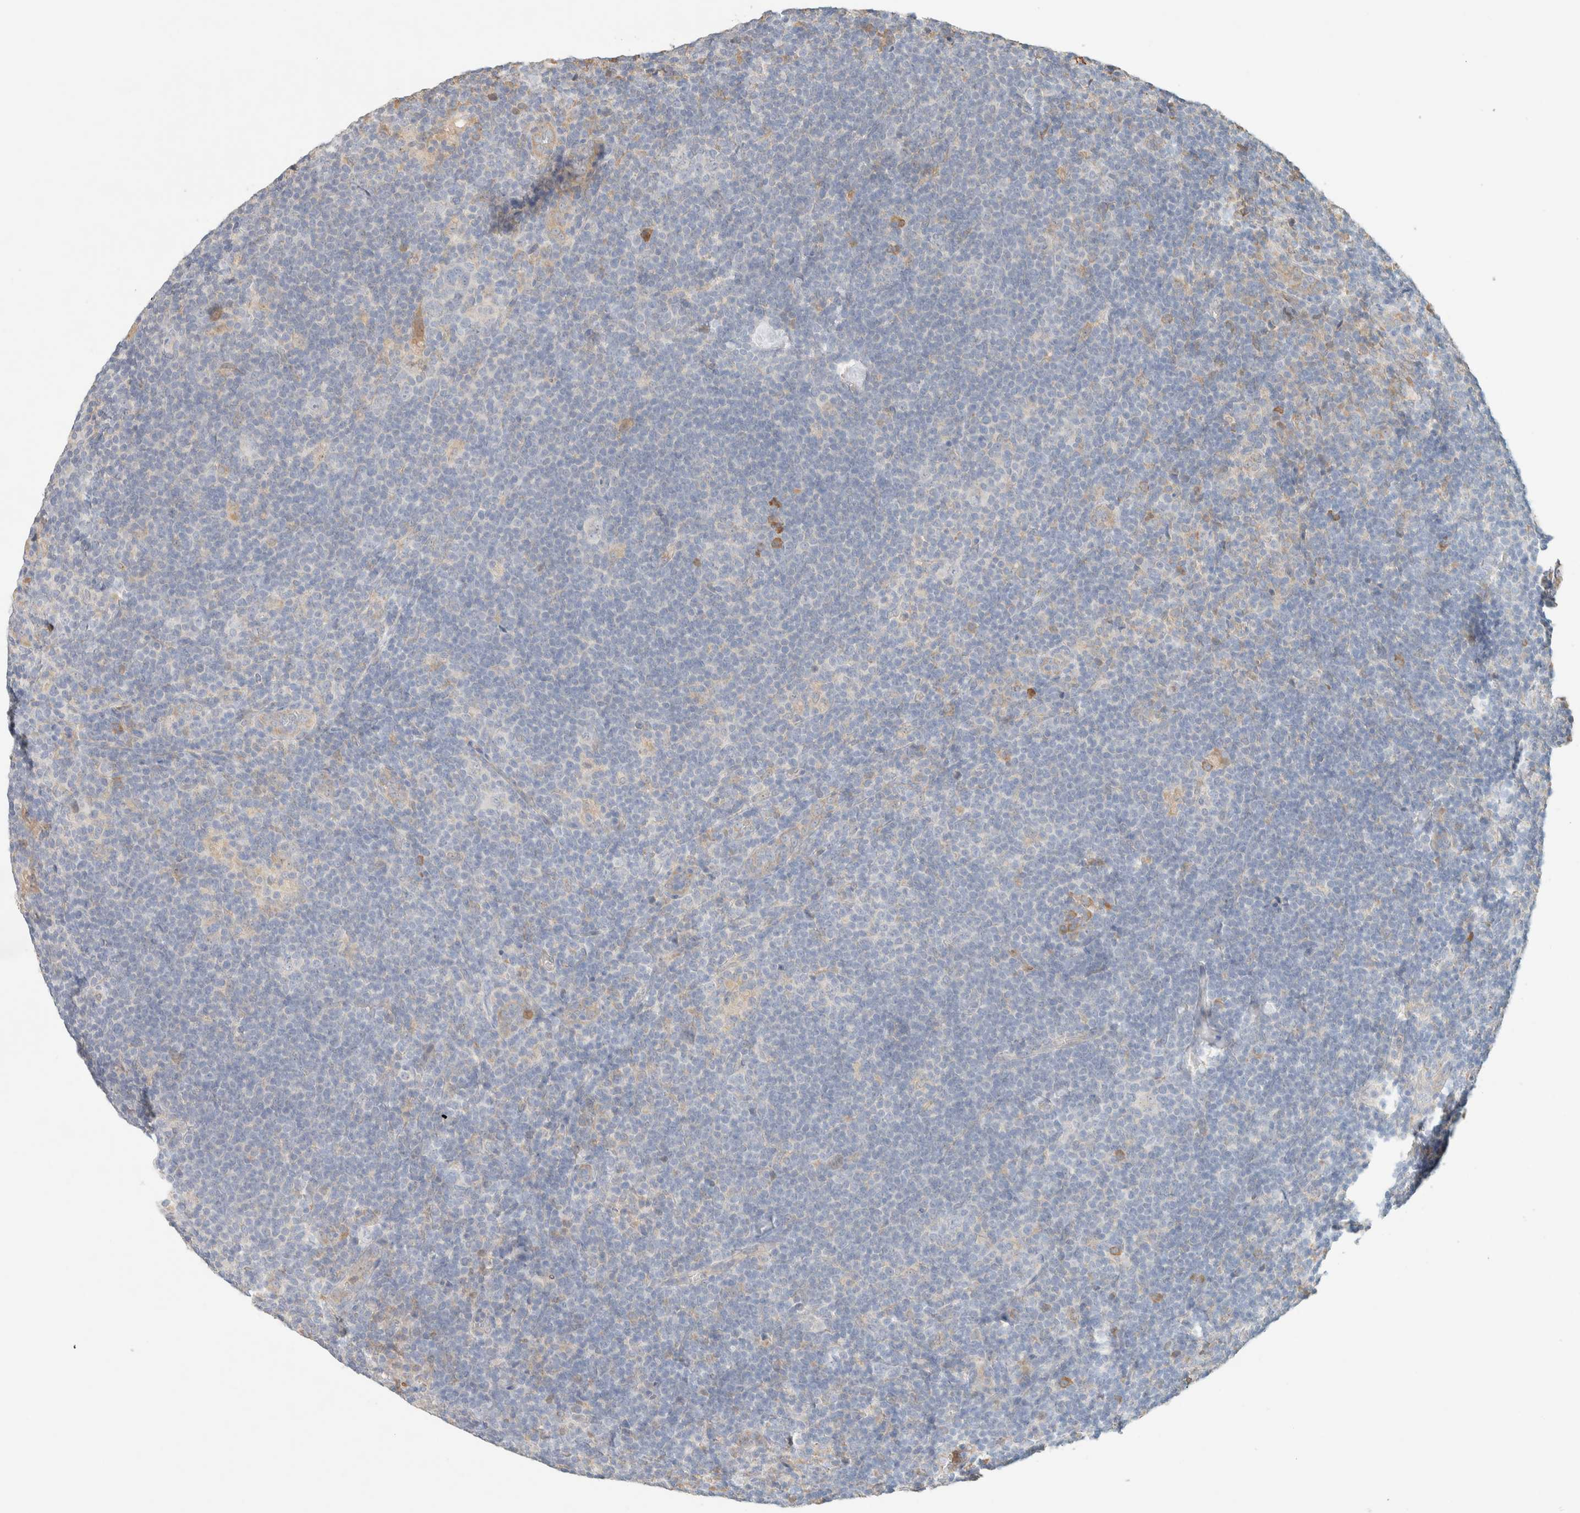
{"staining": {"intensity": "negative", "quantity": "none", "location": "none"}, "tissue": "lymphoma", "cell_type": "Tumor cells", "image_type": "cancer", "snomed": [{"axis": "morphology", "description": "Hodgkin's disease, NOS"}, {"axis": "topography", "description": "Lymph node"}], "caption": "A micrograph of human lymphoma is negative for staining in tumor cells.", "gene": "TTC3", "patient": {"sex": "female", "age": 57}}